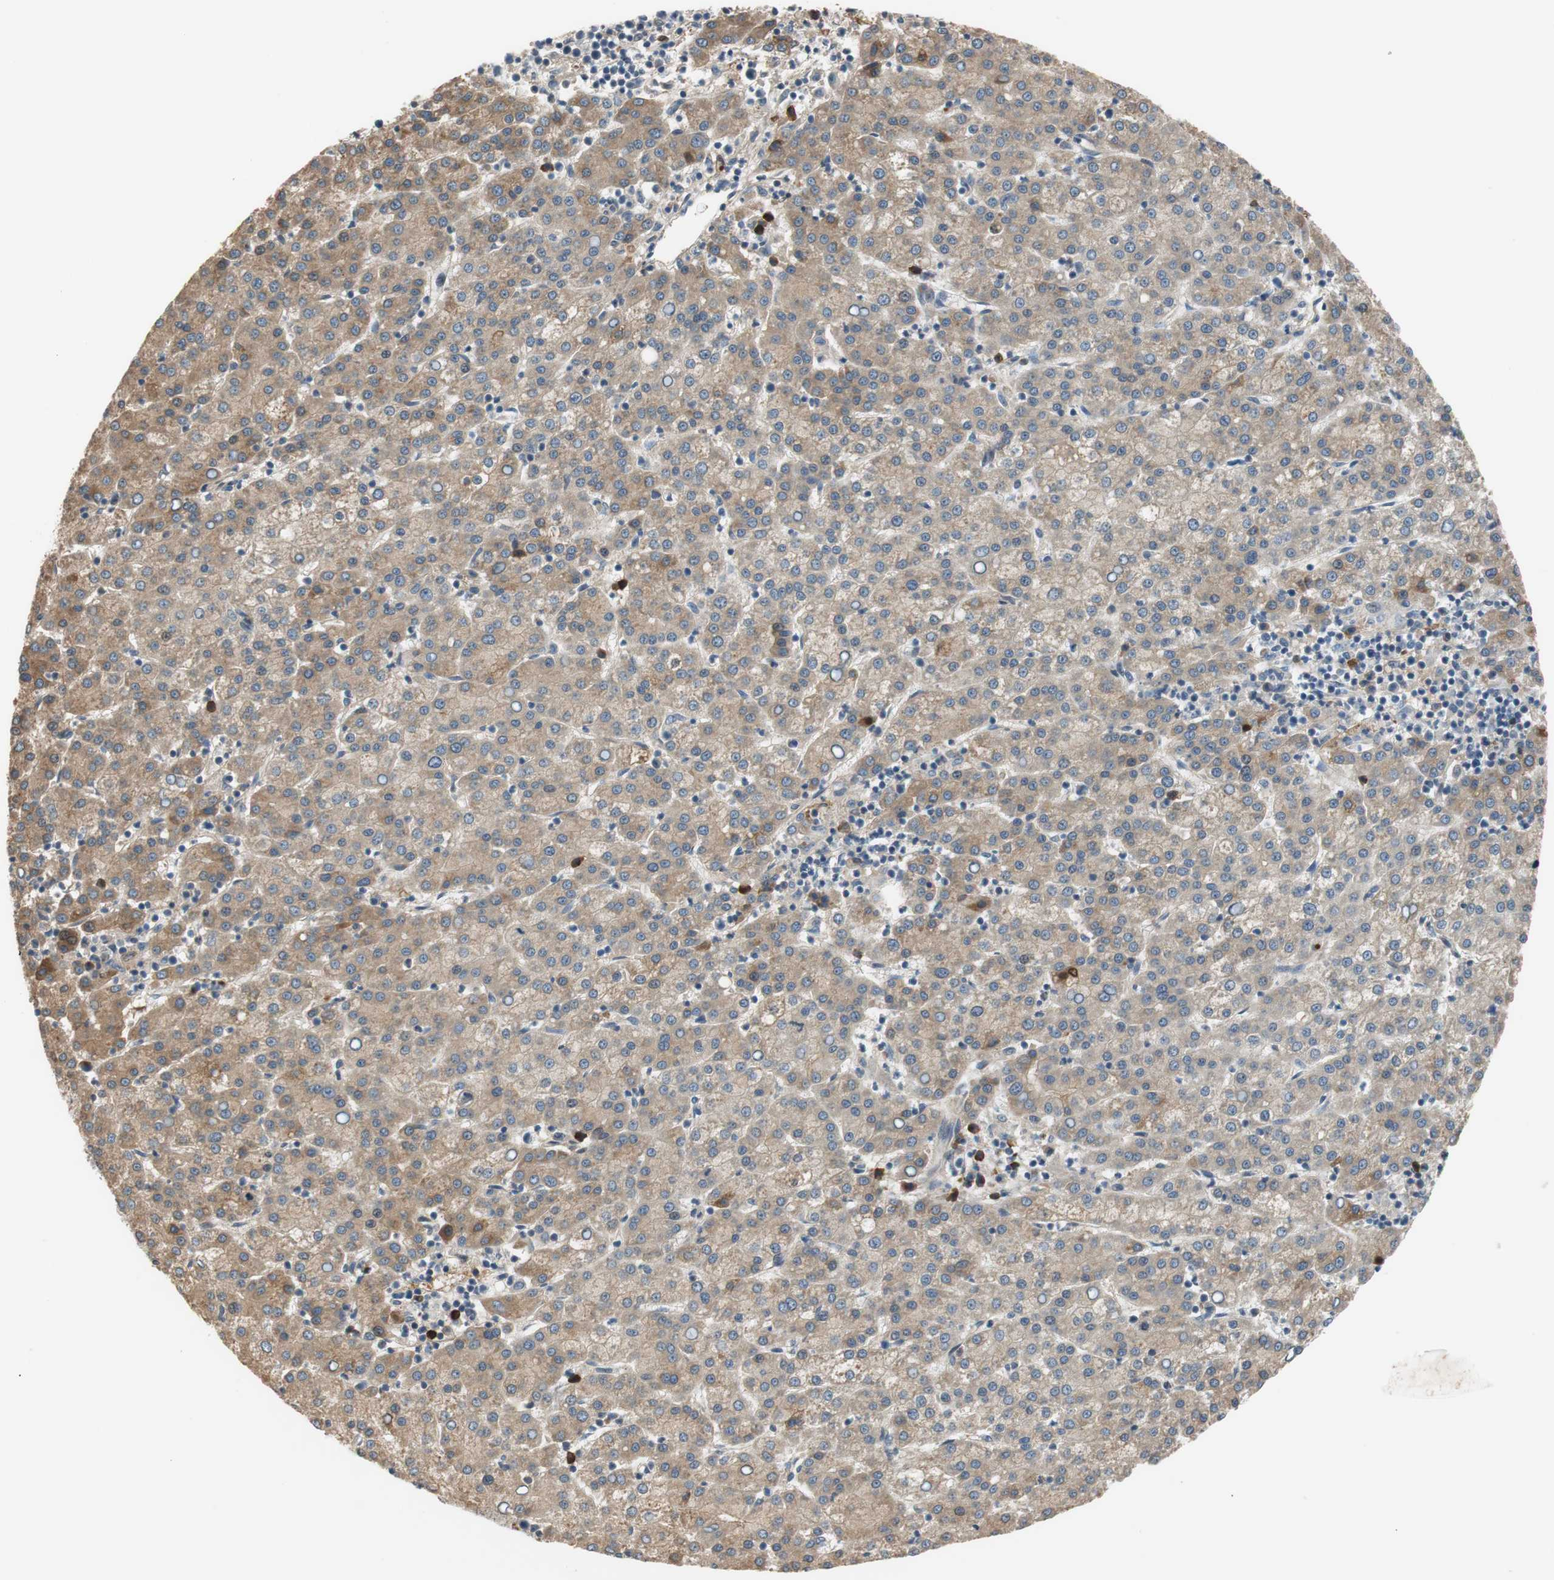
{"staining": {"intensity": "weak", "quantity": ">75%", "location": "cytoplasmic/membranous"}, "tissue": "liver cancer", "cell_type": "Tumor cells", "image_type": "cancer", "snomed": [{"axis": "morphology", "description": "Carcinoma, Hepatocellular, NOS"}, {"axis": "topography", "description": "Liver"}], "caption": "The image shows a brown stain indicating the presence of a protein in the cytoplasmic/membranous of tumor cells in hepatocellular carcinoma (liver).", "gene": "C4A", "patient": {"sex": "female", "age": 58}}